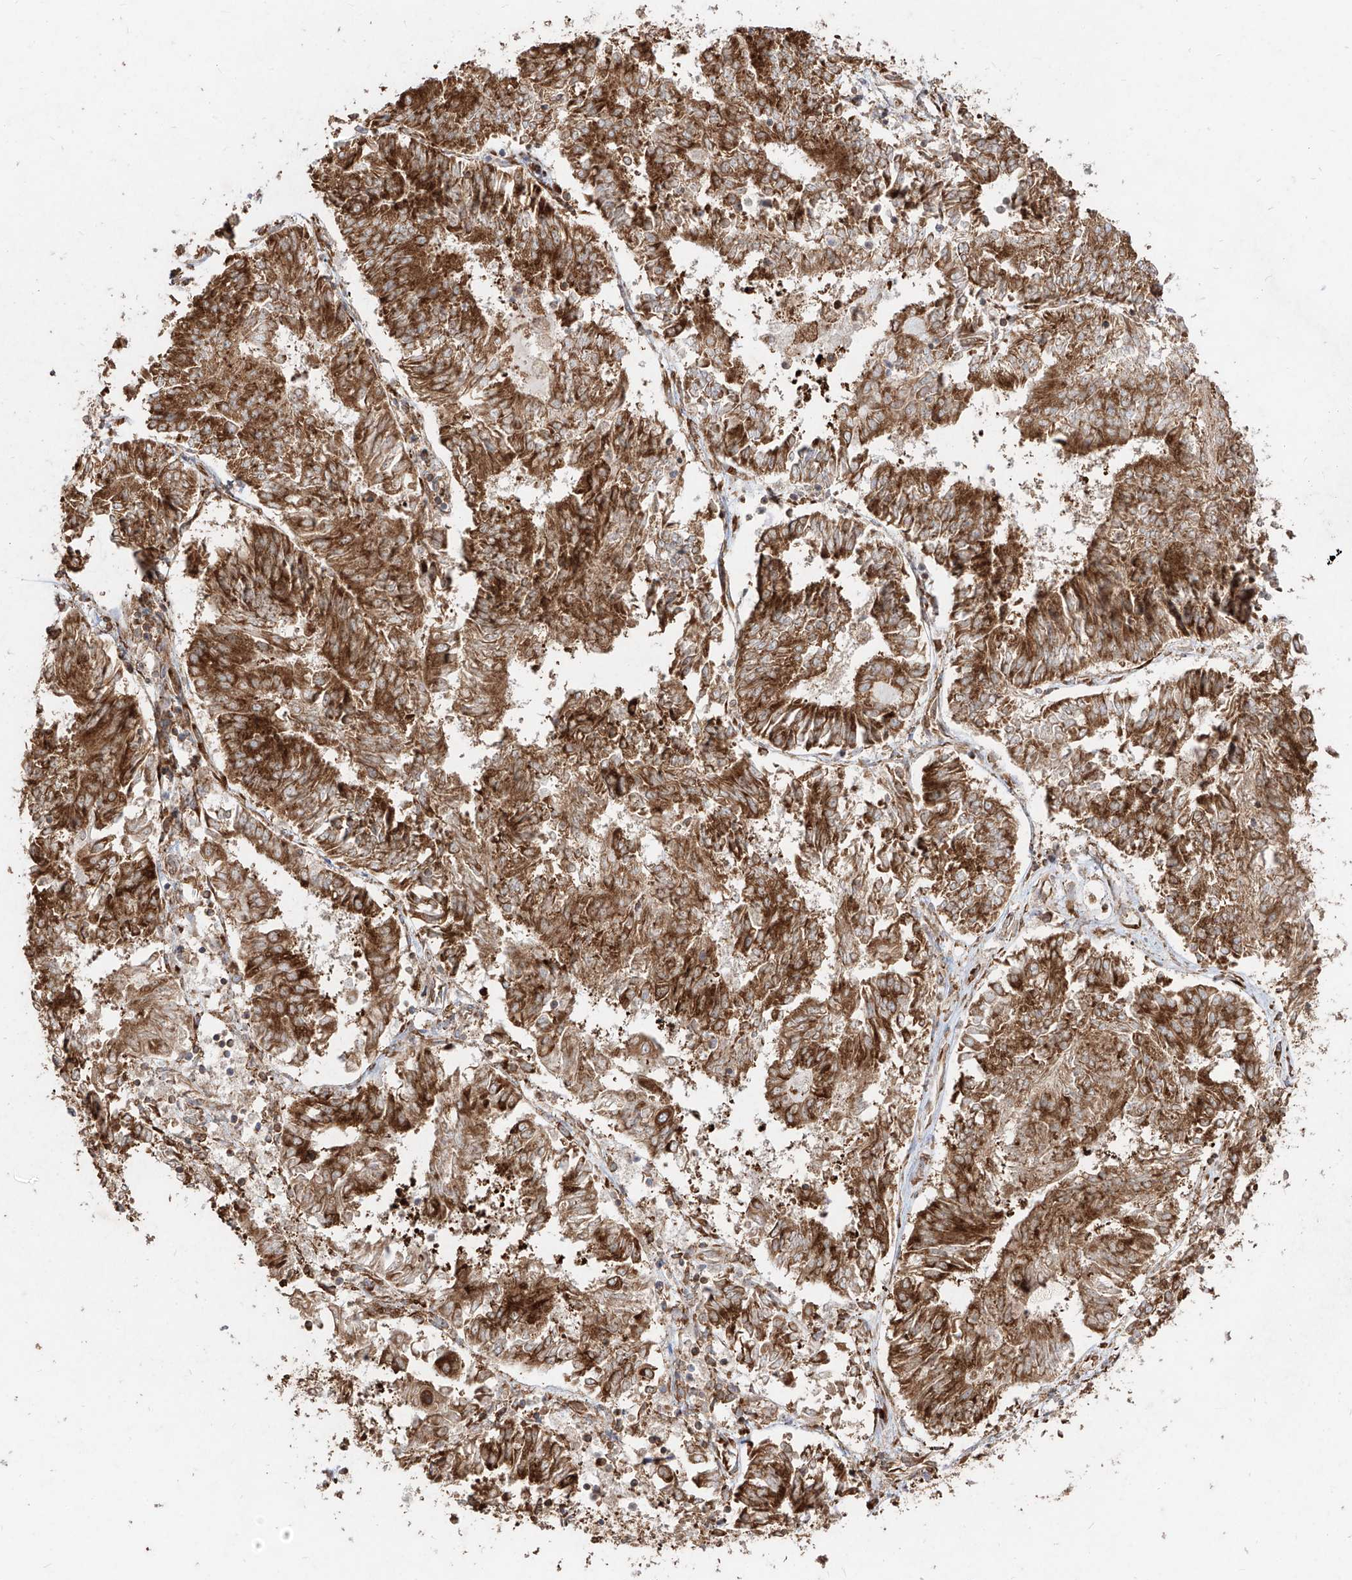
{"staining": {"intensity": "strong", "quantity": ">75%", "location": "cytoplasmic/membranous"}, "tissue": "endometrial cancer", "cell_type": "Tumor cells", "image_type": "cancer", "snomed": [{"axis": "morphology", "description": "Adenocarcinoma, NOS"}, {"axis": "topography", "description": "Endometrium"}], "caption": "Protein analysis of endometrial adenocarcinoma tissue exhibits strong cytoplasmic/membranous positivity in approximately >75% of tumor cells. The protein of interest is stained brown, and the nuclei are stained in blue (DAB (3,3'-diaminobenzidine) IHC with brightfield microscopy, high magnification).", "gene": "RPS25", "patient": {"sex": "female", "age": 58}}